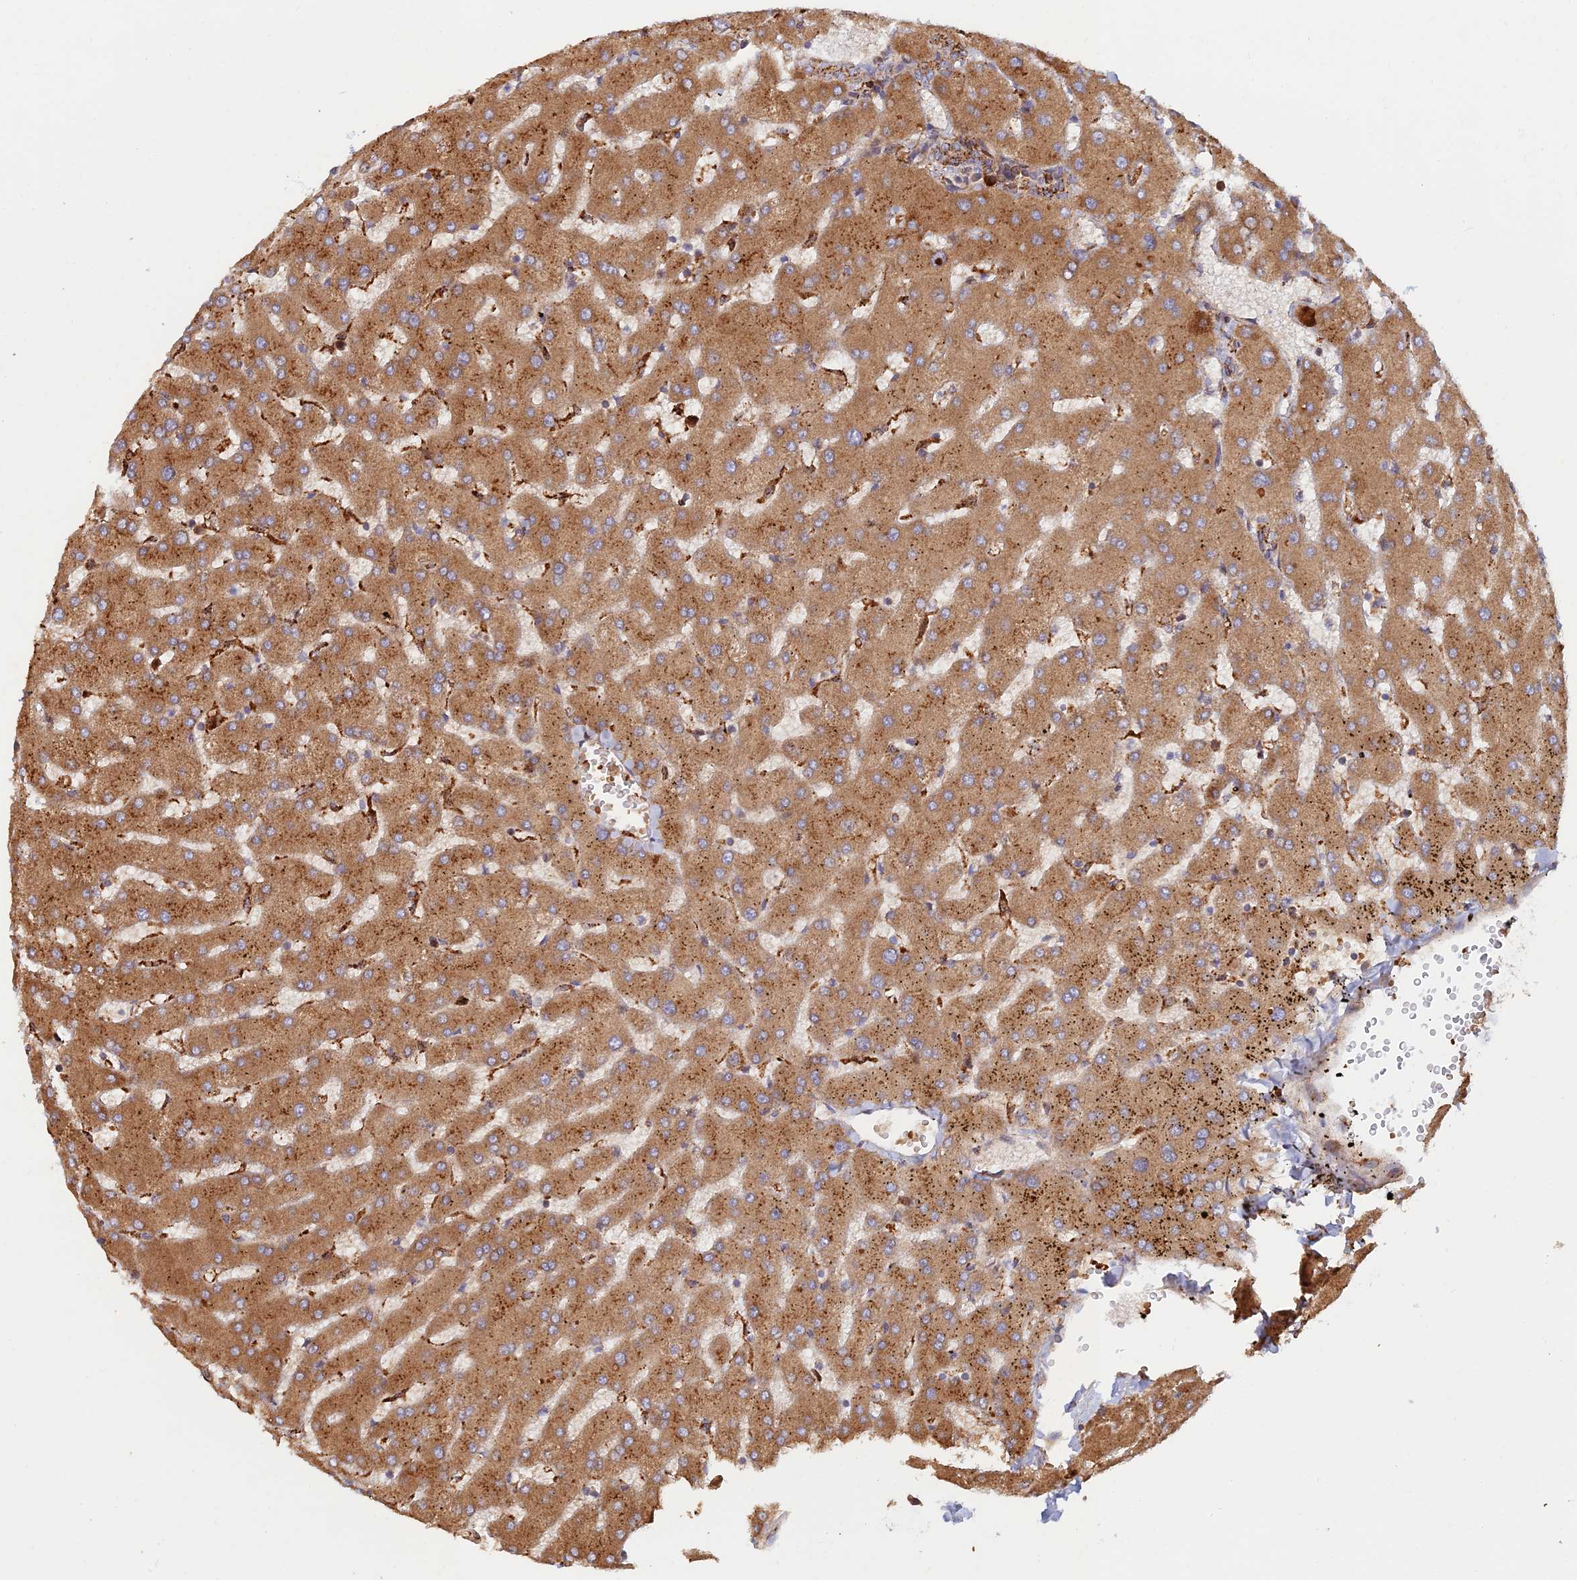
{"staining": {"intensity": "moderate", "quantity": "25%-75%", "location": "cytoplasmic/membranous"}, "tissue": "liver", "cell_type": "Cholangiocytes", "image_type": "normal", "snomed": [{"axis": "morphology", "description": "Normal tissue, NOS"}, {"axis": "topography", "description": "Liver"}], "caption": "Protein expression analysis of benign human liver reveals moderate cytoplasmic/membranous staining in about 25%-75% of cholangiocytes. (brown staining indicates protein expression, while blue staining denotes nuclei).", "gene": "GMCL1", "patient": {"sex": "female", "age": 63}}